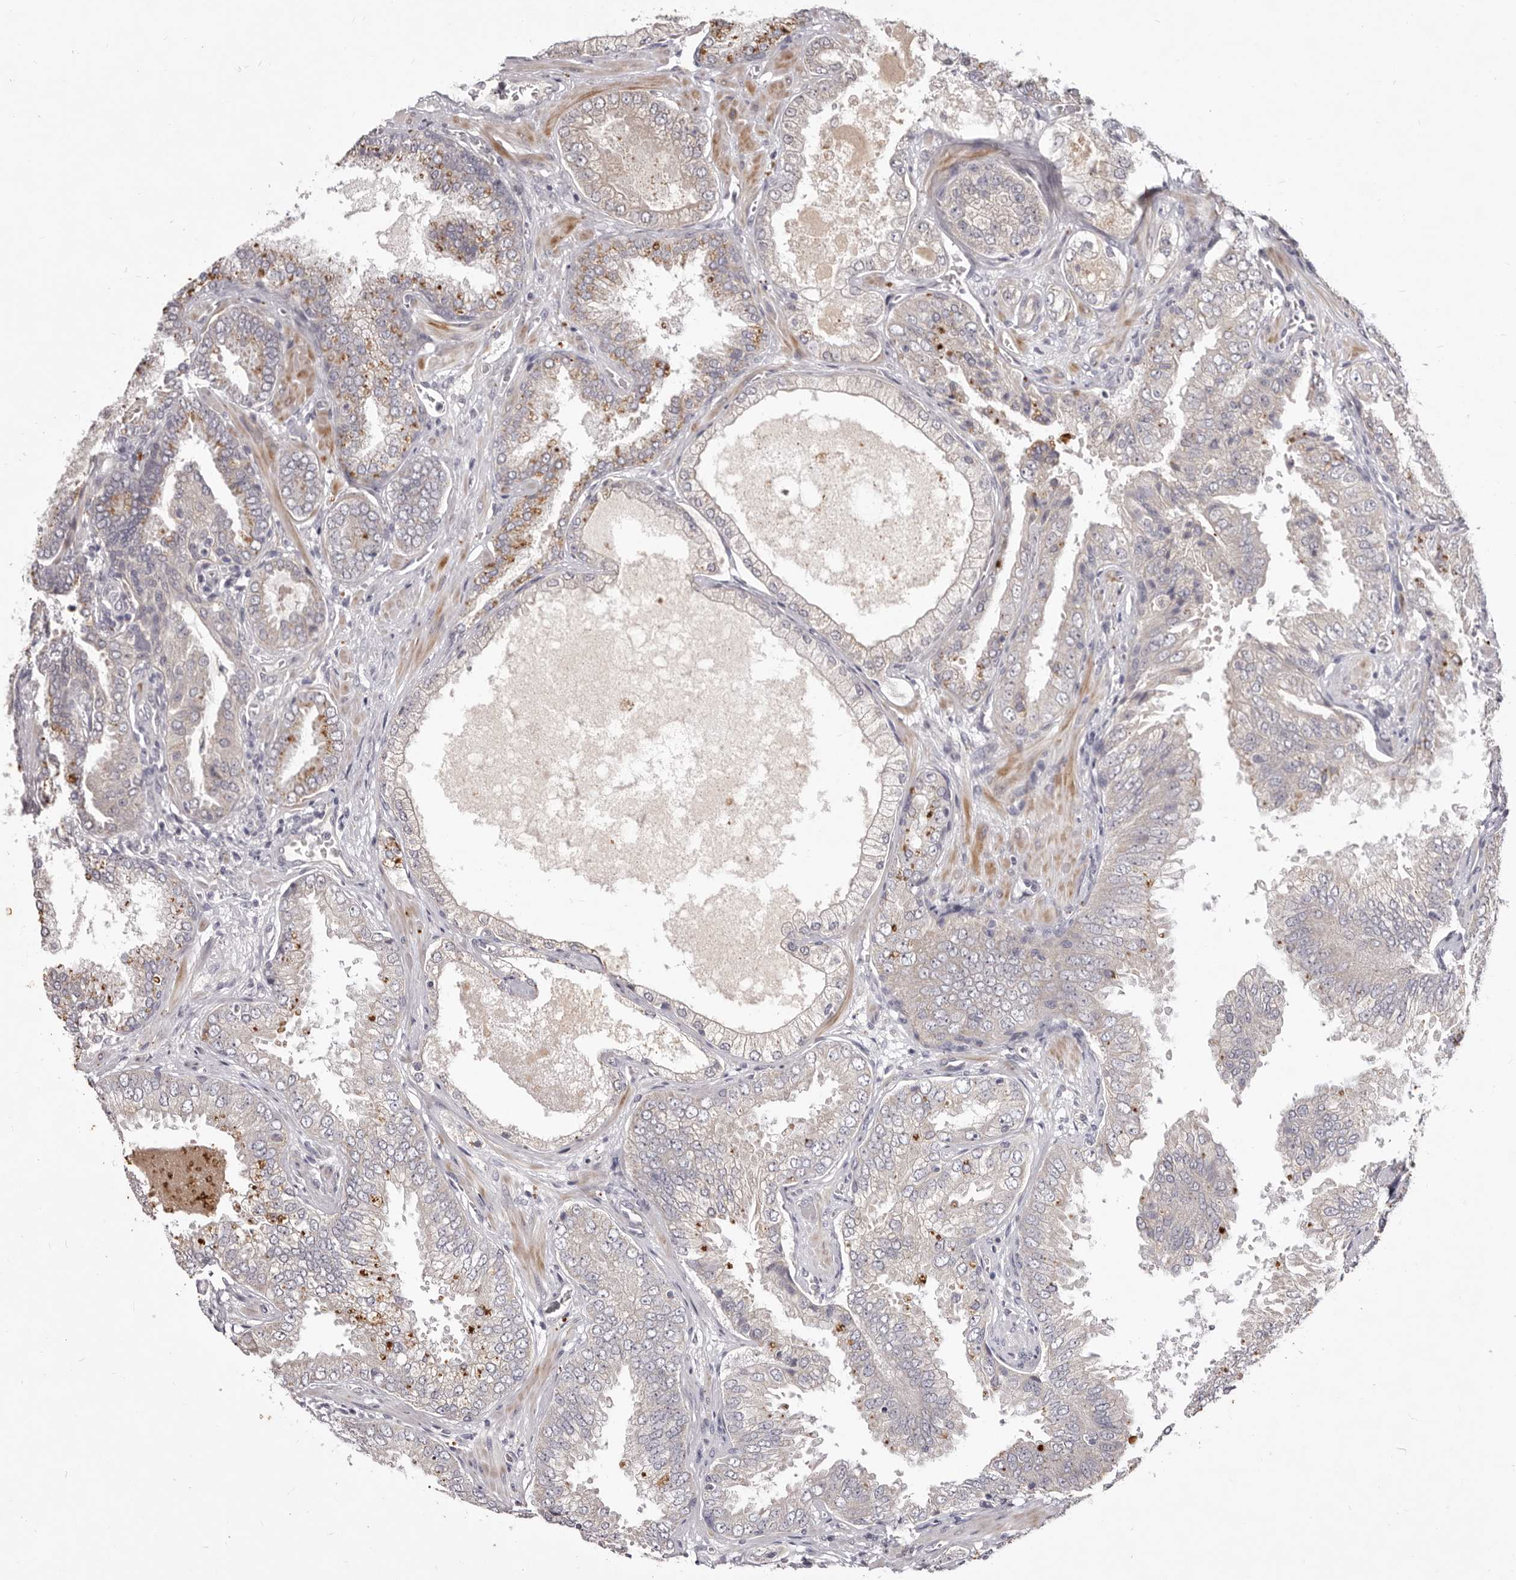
{"staining": {"intensity": "moderate", "quantity": "<25%", "location": "cytoplasmic/membranous"}, "tissue": "prostate cancer", "cell_type": "Tumor cells", "image_type": "cancer", "snomed": [{"axis": "morphology", "description": "Adenocarcinoma, High grade"}, {"axis": "topography", "description": "Prostate"}], "caption": "An IHC micrograph of tumor tissue is shown. Protein staining in brown highlights moderate cytoplasmic/membranous positivity in prostate high-grade adenocarcinoma within tumor cells.", "gene": "GARNL3", "patient": {"sex": "male", "age": 58}}